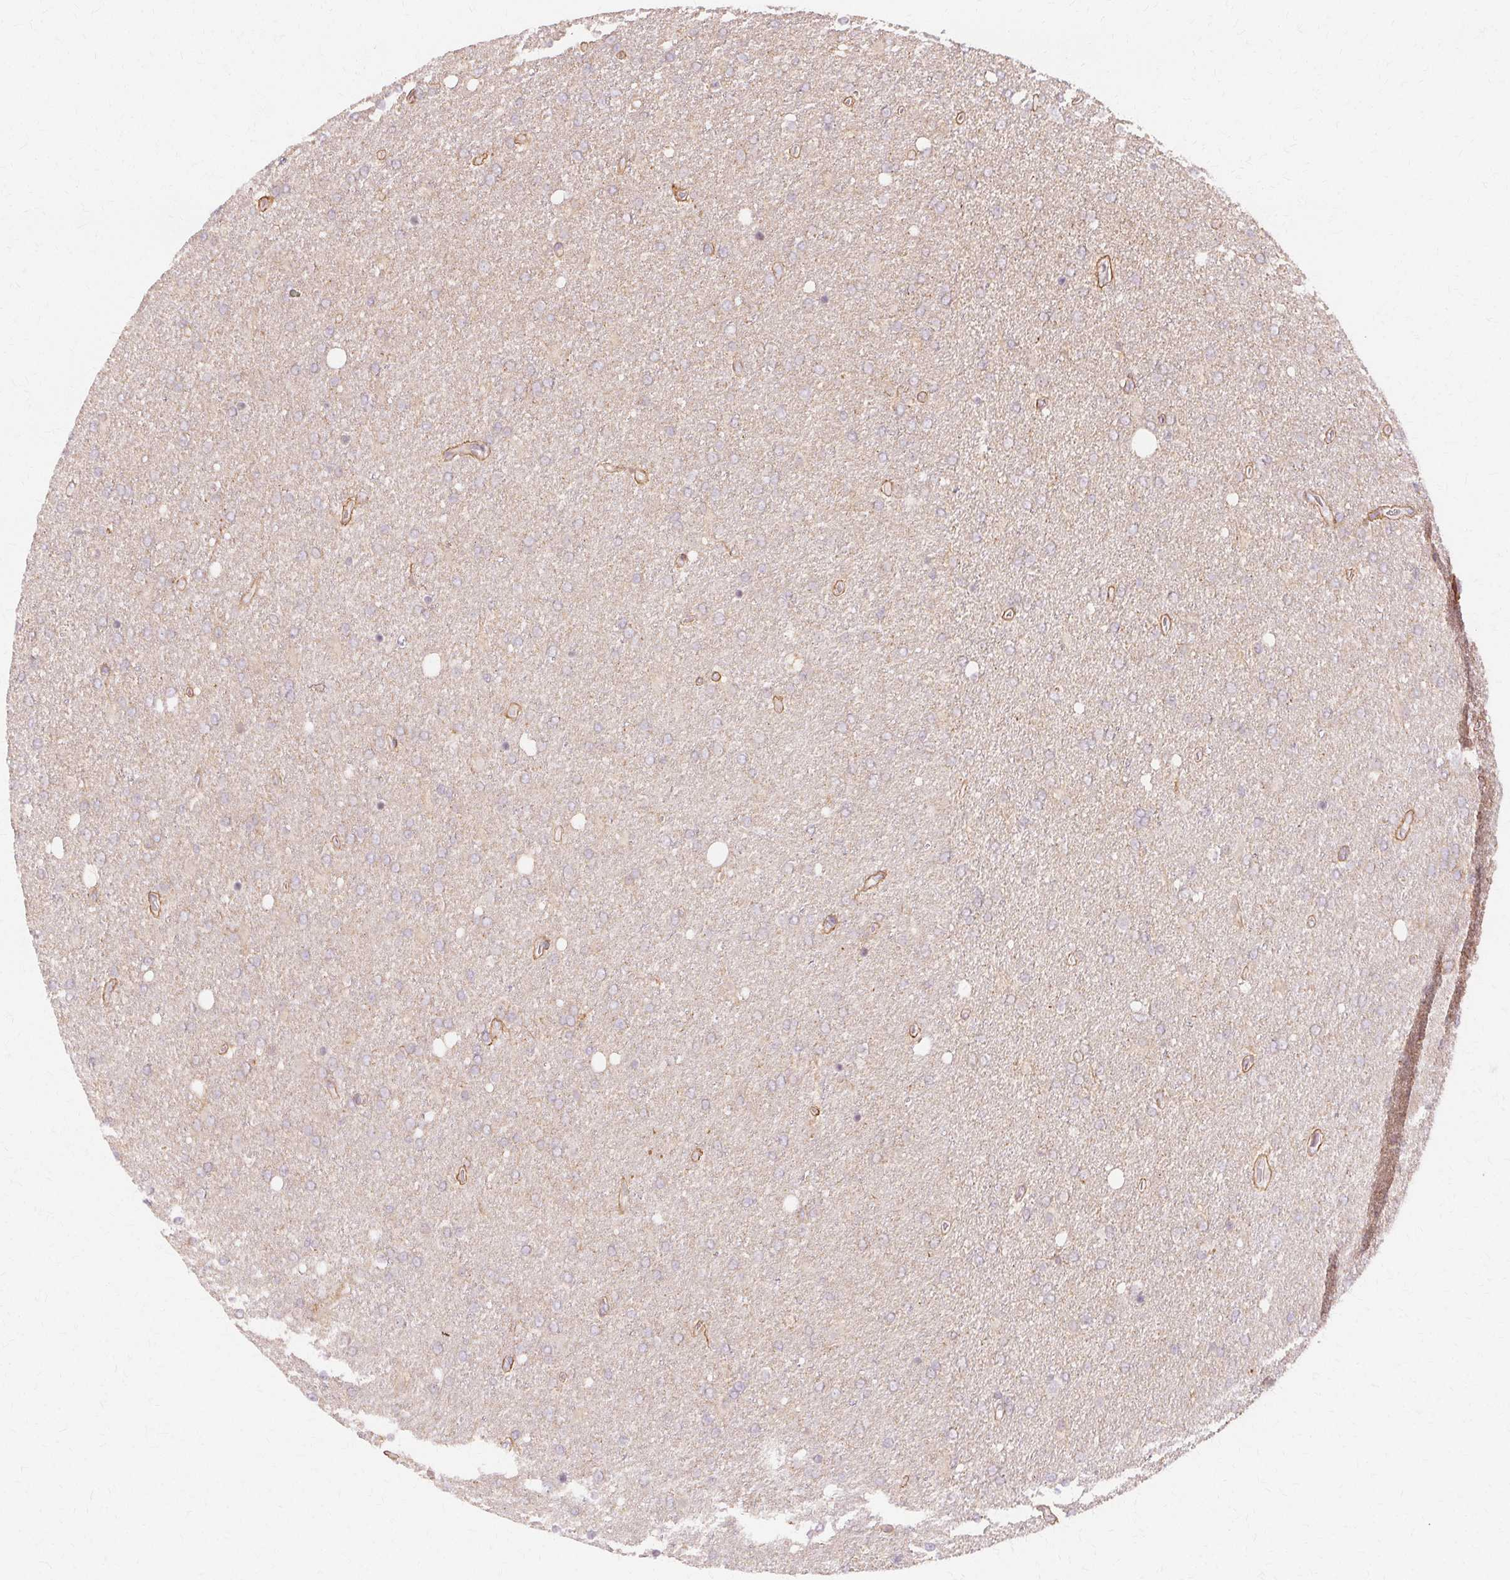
{"staining": {"intensity": "negative", "quantity": "none", "location": "none"}, "tissue": "glioma", "cell_type": "Tumor cells", "image_type": "cancer", "snomed": [{"axis": "morphology", "description": "Glioma, malignant, High grade"}, {"axis": "topography", "description": "Cerebral cortex"}], "caption": "Protein analysis of glioma reveals no significant positivity in tumor cells.", "gene": "USP8", "patient": {"sex": "male", "age": 70}}